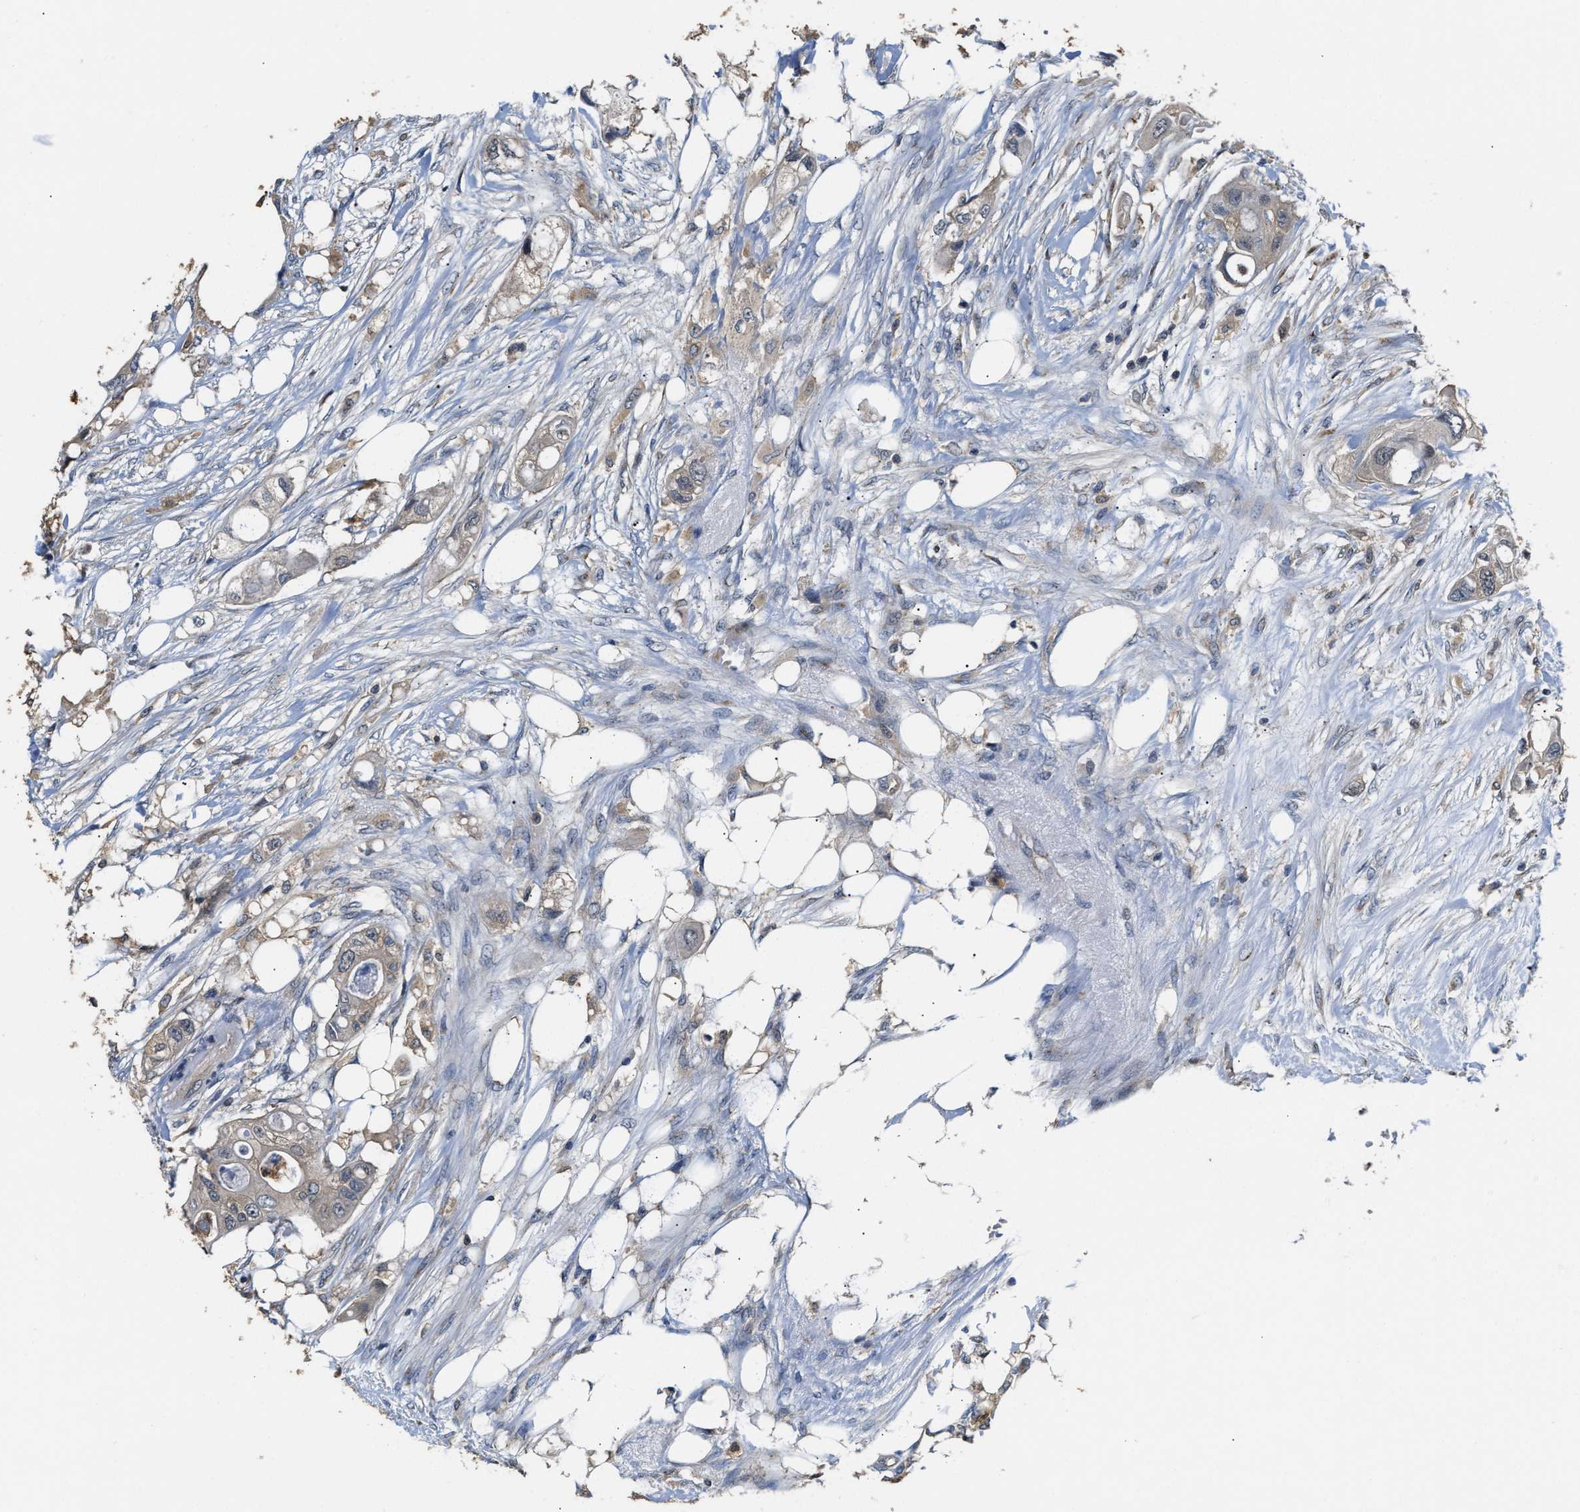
{"staining": {"intensity": "weak", "quantity": "<25%", "location": "cytoplasmic/membranous"}, "tissue": "colorectal cancer", "cell_type": "Tumor cells", "image_type": "cancer", "snomed": [{"axis": "morphology", "description": "Adenocarcinoma, NOS"}, {"axis": "topography", "description": "Colon"}], "caption": "Immunohistochemistry image of neoplastic tissue: human colorectal adenocarcinoma stained with DAB reveals no significant protein positivity in tumor cells.", "gene": "CHUK", "patient": {"sex": "female", "age": 57}}